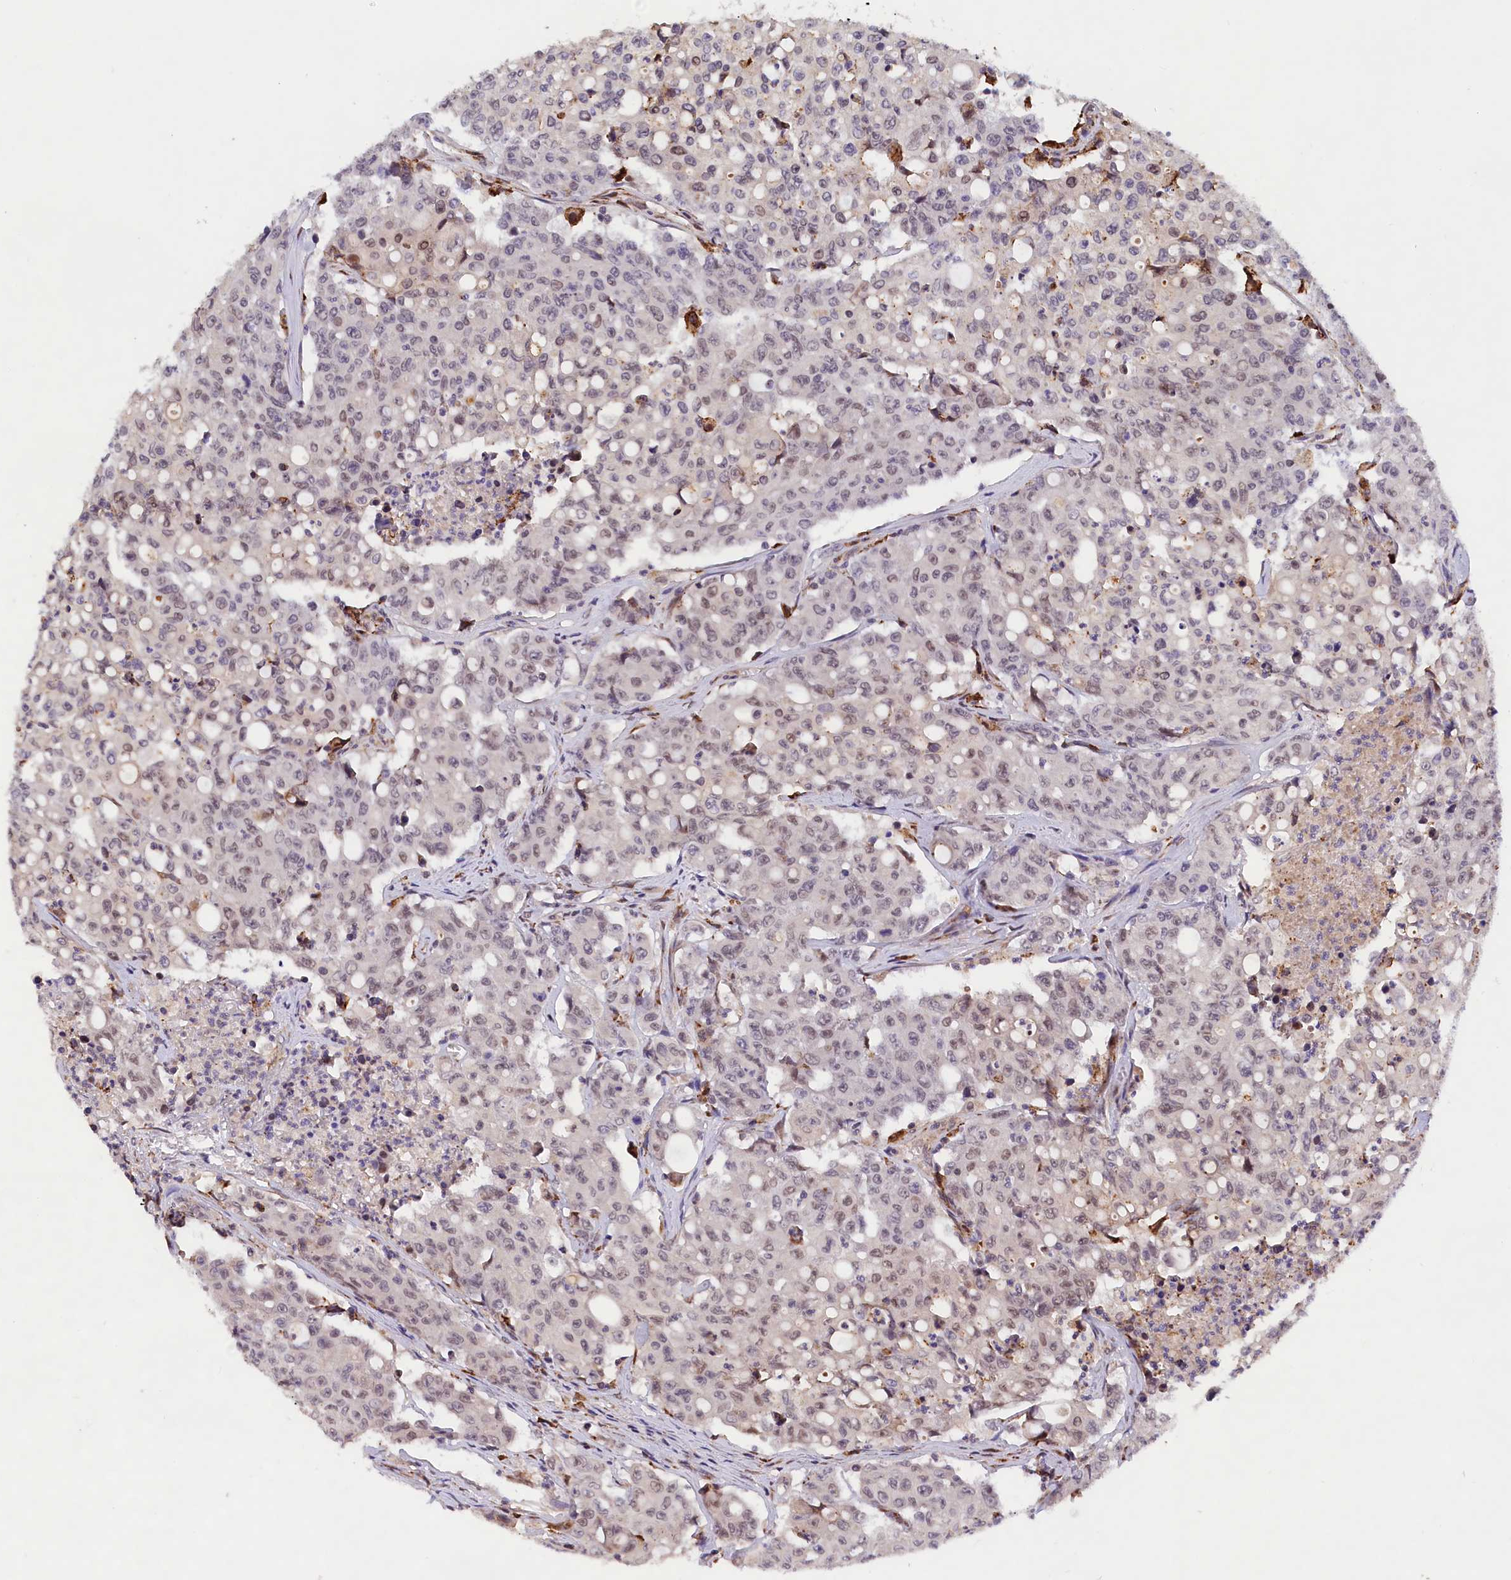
{"staining": {"intensity": "weak", "quantity": "<25%", "location": "nuclear"}, "tissue": "colorectal cancer", "cell_type": "Tumor cells", "image_type": "cancer", "snomed": [{"axis": "morphology", "description": "Adenocarcinoma, NOS"}, {"axis": "topography", "description": "Colon"}], "caption": "IHC image of neoplastic tissue: human colorectal adenocarcinoma stained with DAB (3,3'-diaminobenzidine) demonstrates no significant protein positivity in tumor cells.", "gene": "FBXO45", "patient": {"sex": "male", "age": 51}}